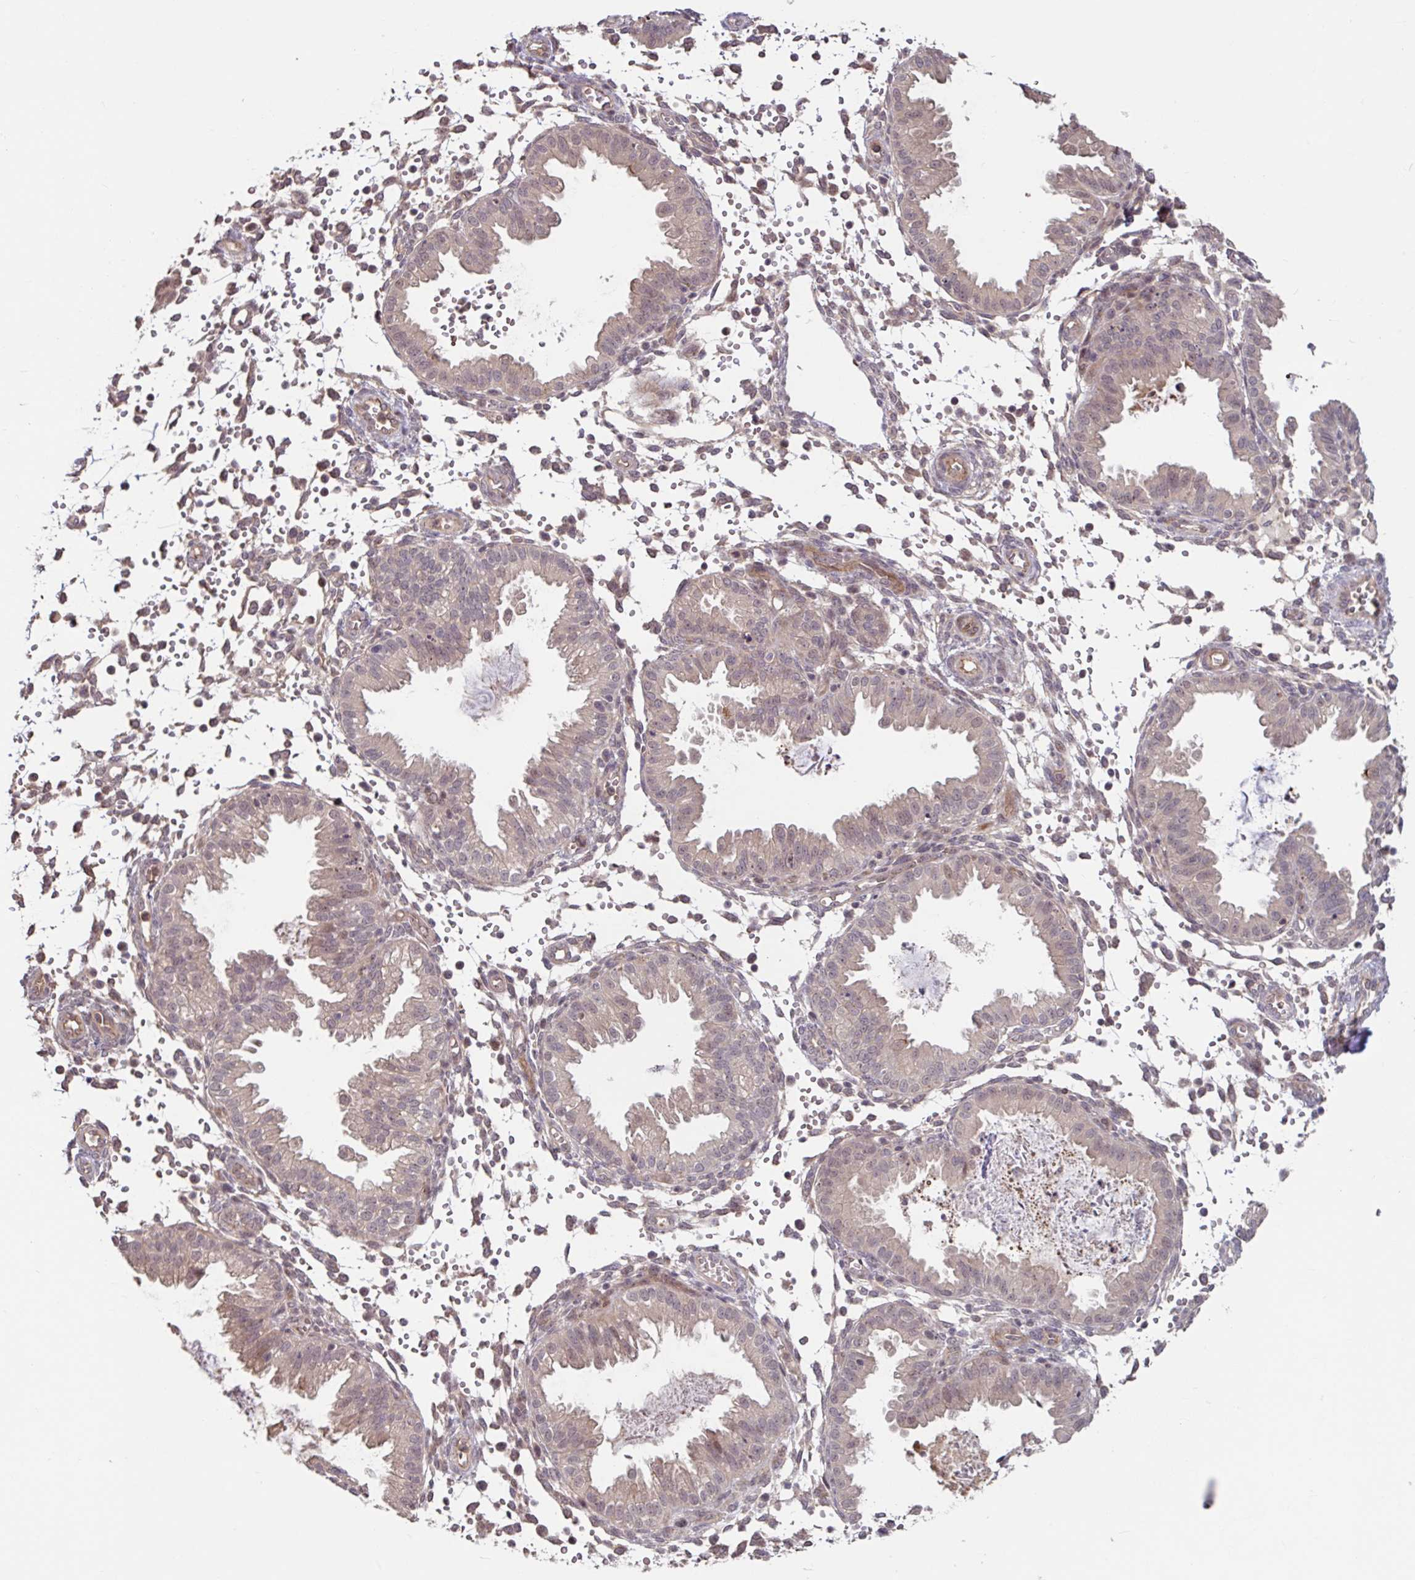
{"staining": {"intensity": "weak", "quantity": "<25%", "location": "nuclear"}, "tissue": "endometrium", "cell_type": "Cells in endometrial stroma", "image_type": "normal", "snomed": [{"axis": "morphology", "description": "Normal tissue, NOS"}, {"axis": "topography", "description": "Endometrium"}], "caption": "There is no significant staining in cells in endometrial stroma of endometrium. (Stains: DAB (3,3'-diaminobenzidine) immunohistochemistry (IHC) with hematoxylin counter stain, Microscopy: brightfield microscopy at high magnification).", "gene": "STYXL1", "patient": {"sex": "female", "age": 33}}